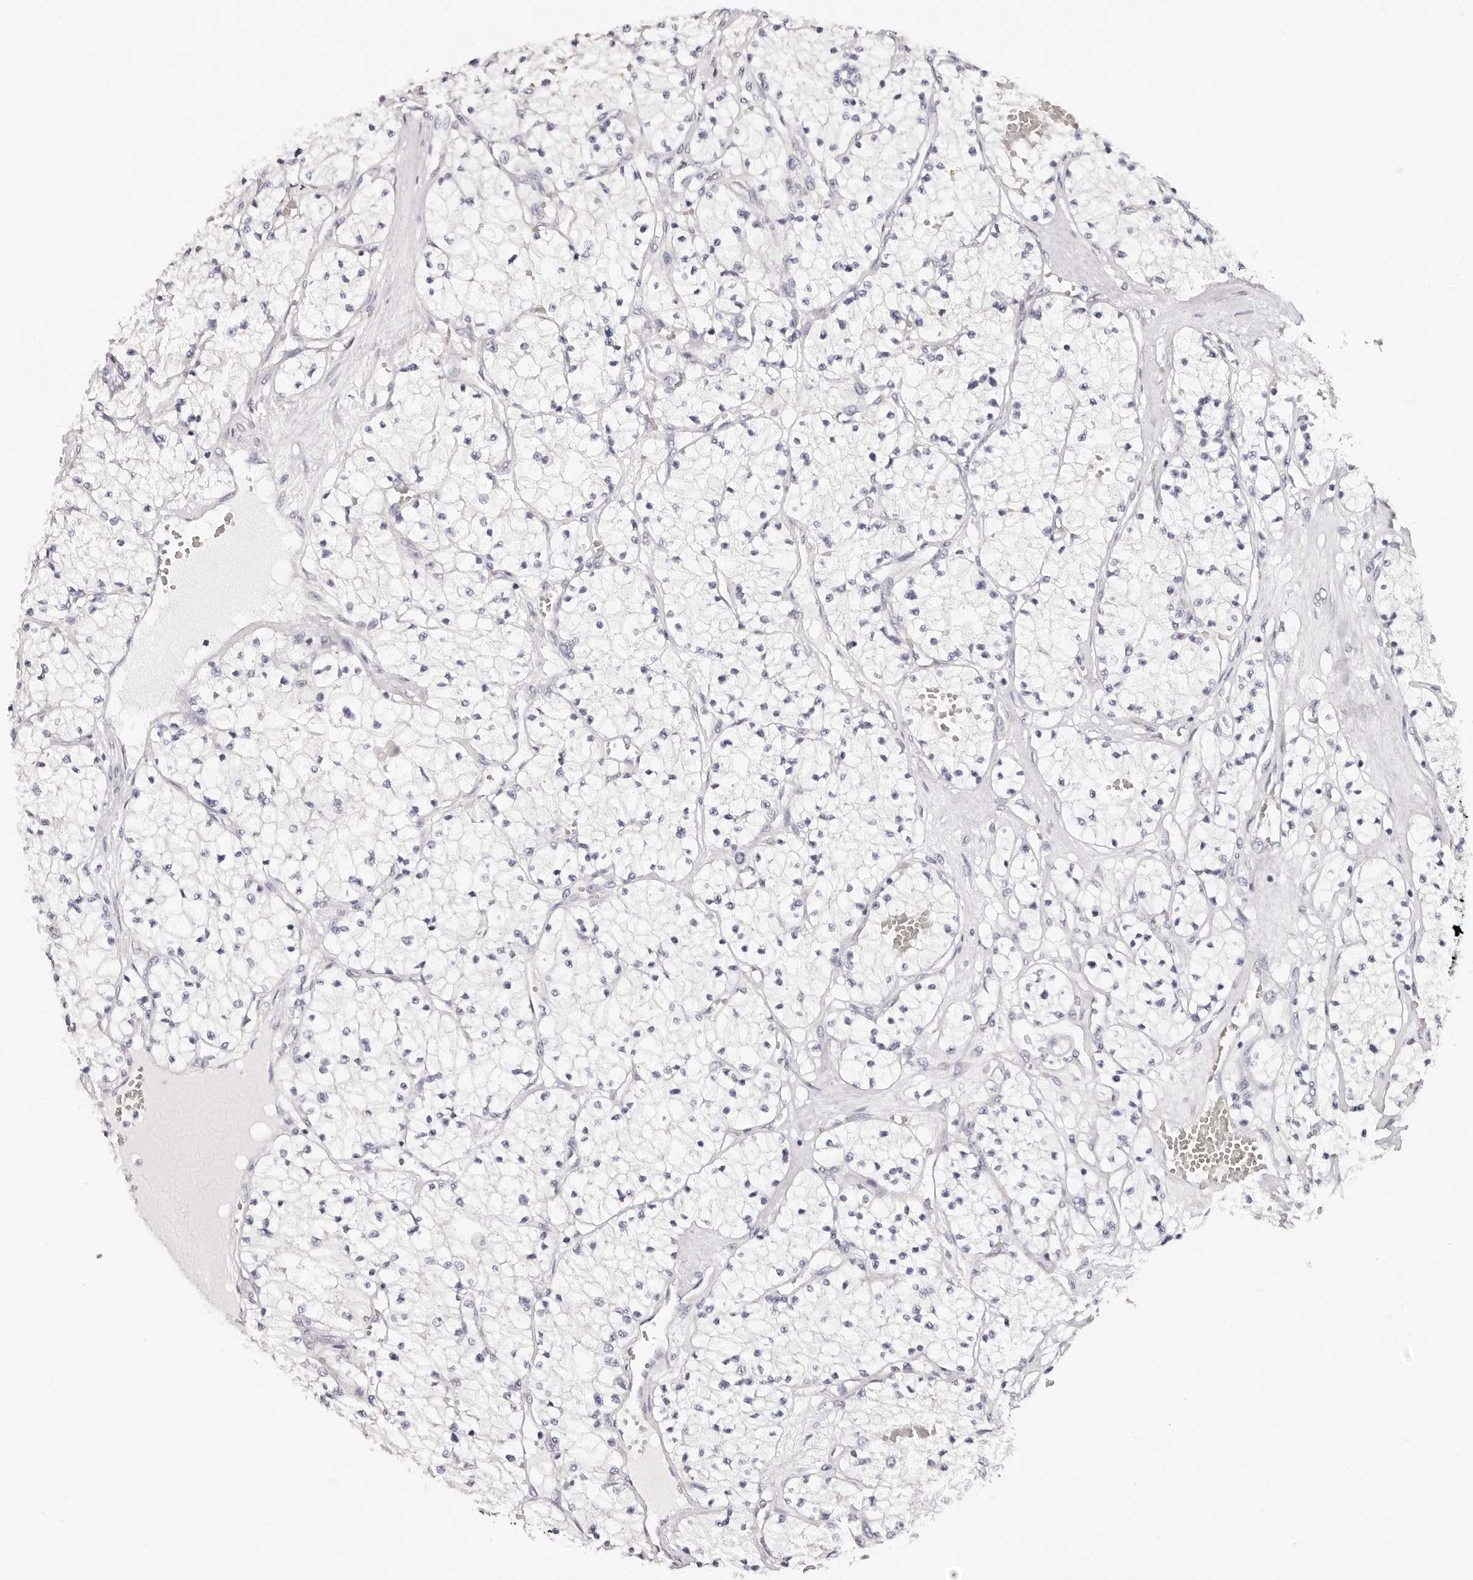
{"staining": {"intensity": "negative", "quantity": "none", "location": "none"}, "tissue": "renal cancer", "cell_type": "Tumor cells", "image_type": "cancer", "snomed": [{"axis": "morphology", "description": "Normal tissue, NOS"}, {"axis": "morphology", "description": "Adenocarcinoma, NOS"}, {"axis": "topography", "description": "Kidney"}], "caption": "IHC micrograph of human renal cancer stained for a protein (brown), which displays no expression in tumor cells.", "gene": "ROM1", "patient": {"sex": "male", "age": 68}}